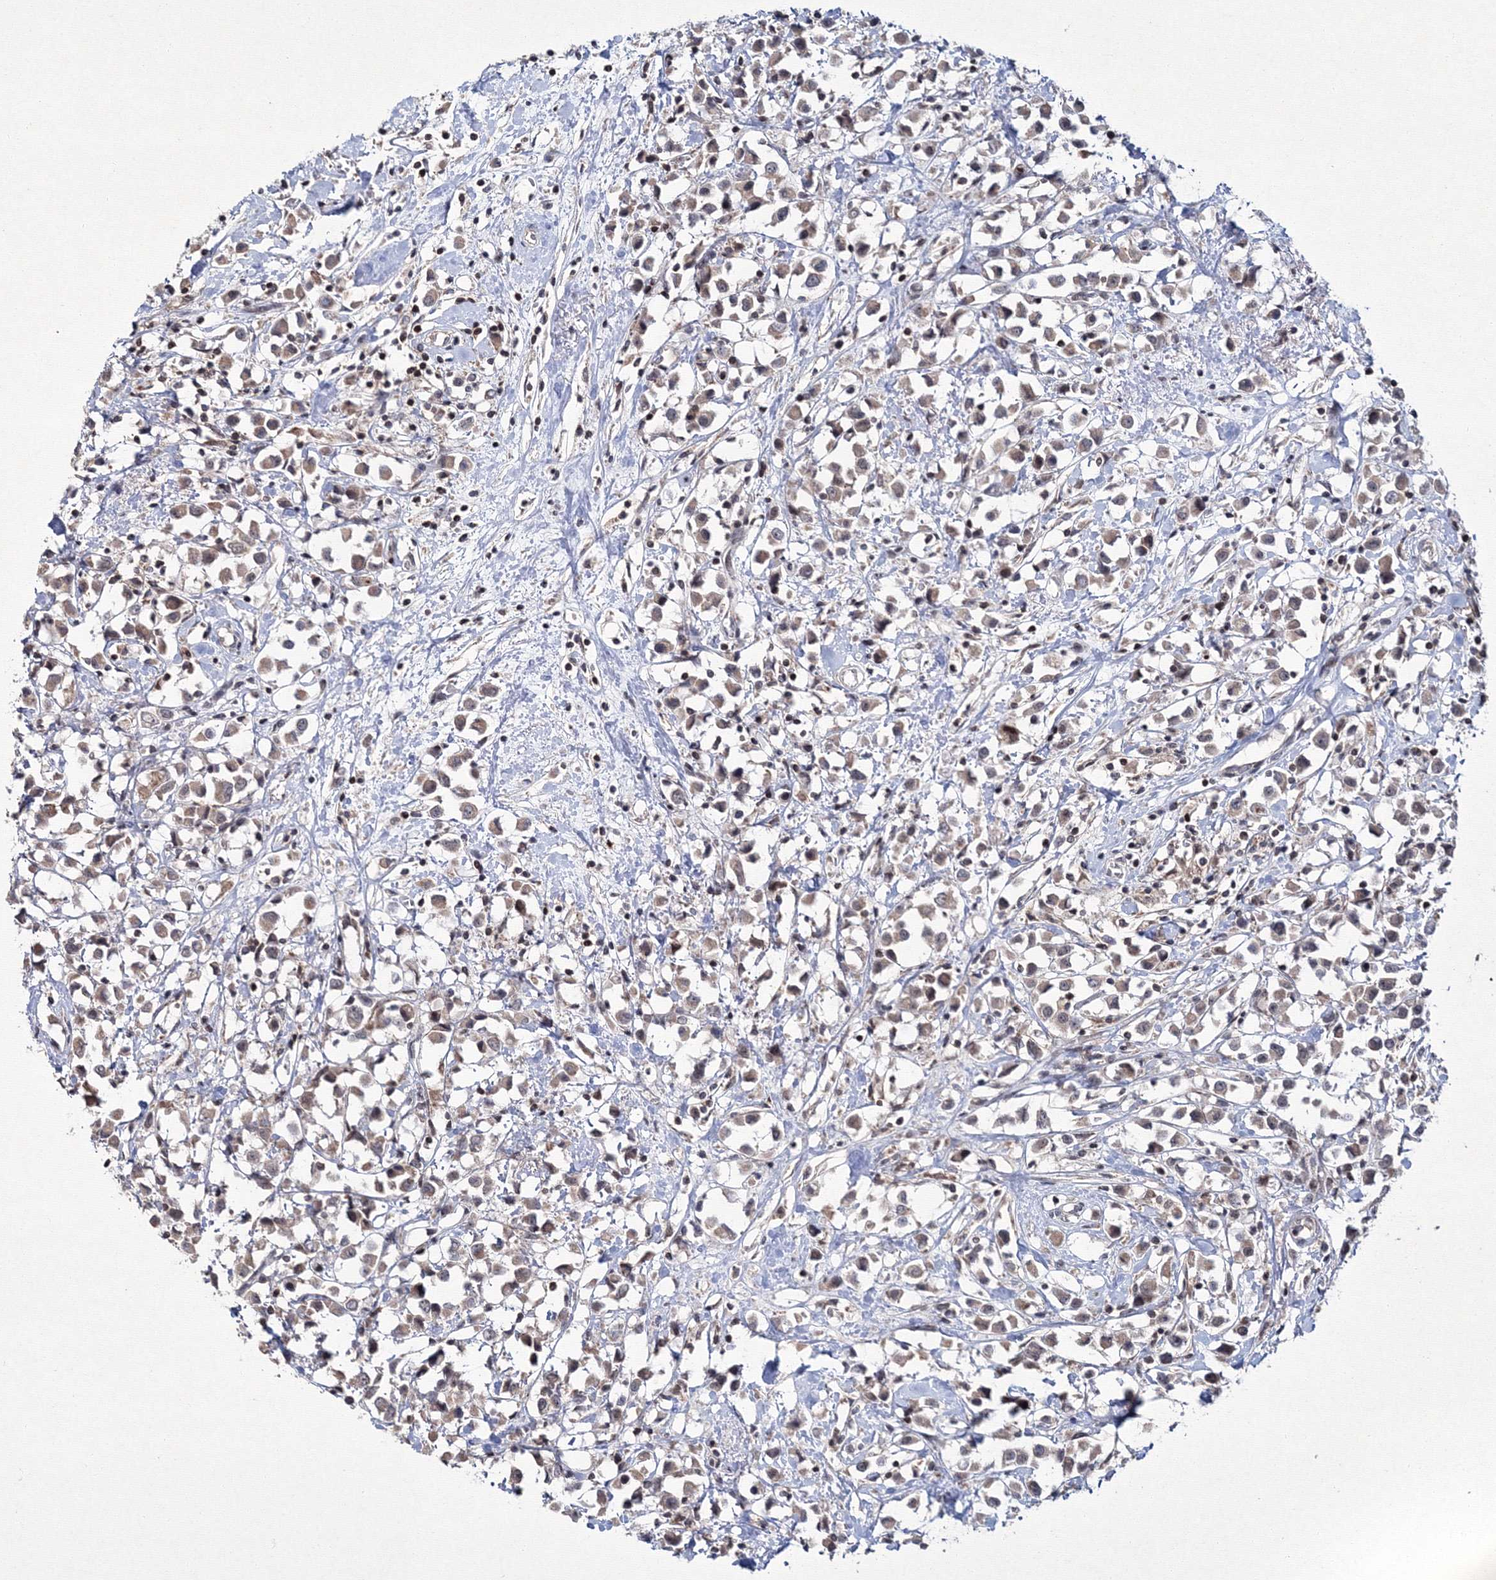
{"staining": {"intensity": "weak", "quantity": ">75%", "location": "cytoplasmic/membranous"}, "tissue": "breast cancer", "cell_type": "Tumor cells", "image_type": "cancer", "snomed": [{"axis": "morphology", "description": "Duct carcinoma"}, {"axis": "topography", "description": "Breast"}], "caption": "Breast cancer stained for a protein (brown) displays weak cytoplasmic/membranous positive staining in approximately >75% of tumor cells.", "gene": "MKRN2", "patient": {"sex": "female", "age": 61}}